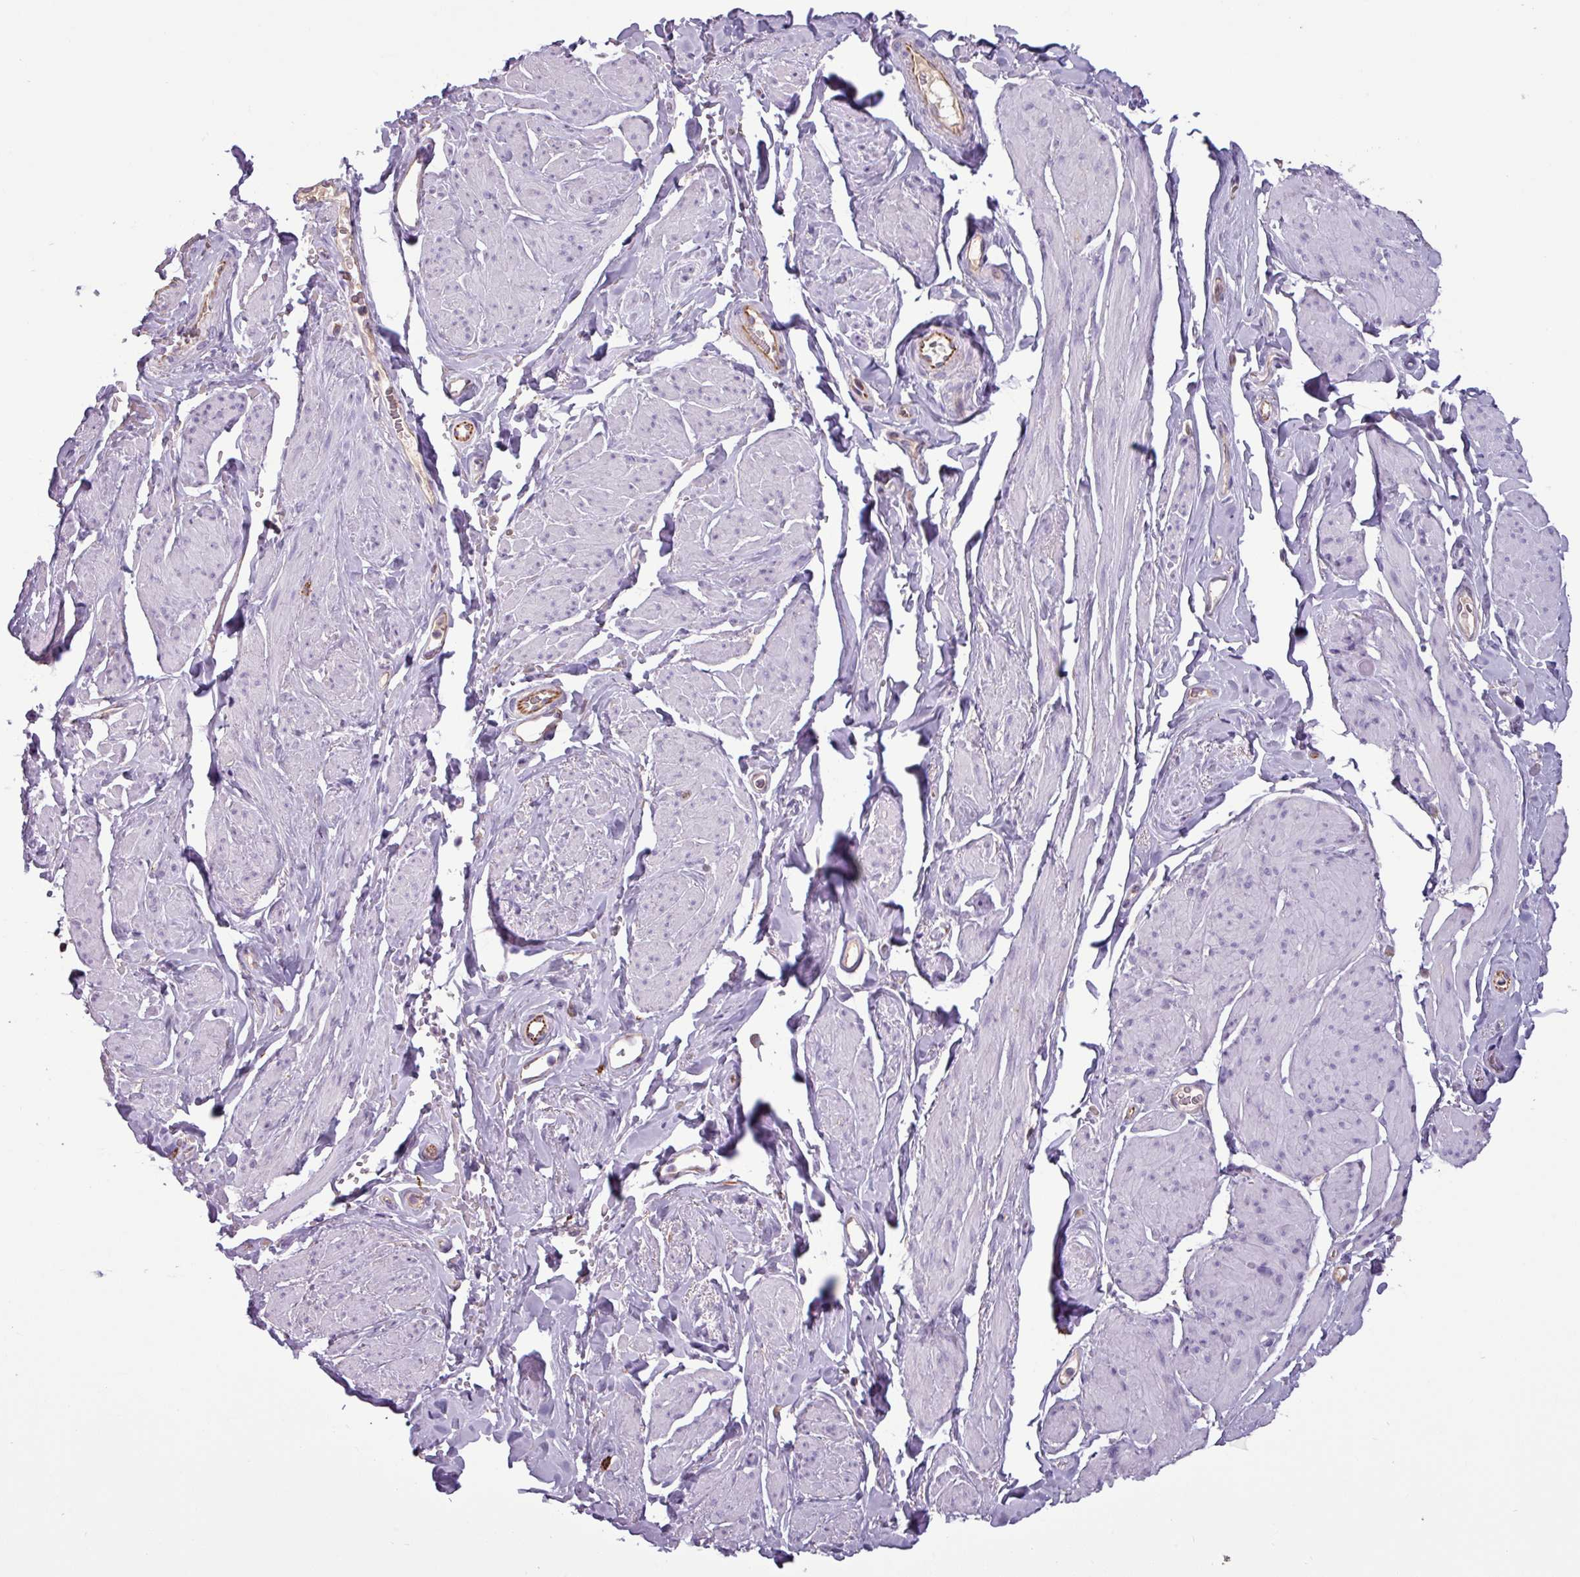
{"staining": {"intensity": "negative", "quantity": "none", "location": "none"}, "tissue": "smooth muscle", "cell_type": "Smooth muscle cells", "image_type": "normal", "snomed": [{"axis": "morphology", "description": "Normal tissue, NOS"}, {"axis": "topography", "description": "Smooth muscle"}, {"axis": "topography", "description": "Peripheral nerve tissue"}], "caption": "Smooth muscle stained for a protein using IHC exhibits no staining smooth muscle cells.", "gene": "CD8A", "patient": {"sex": "male", "age": 69}}